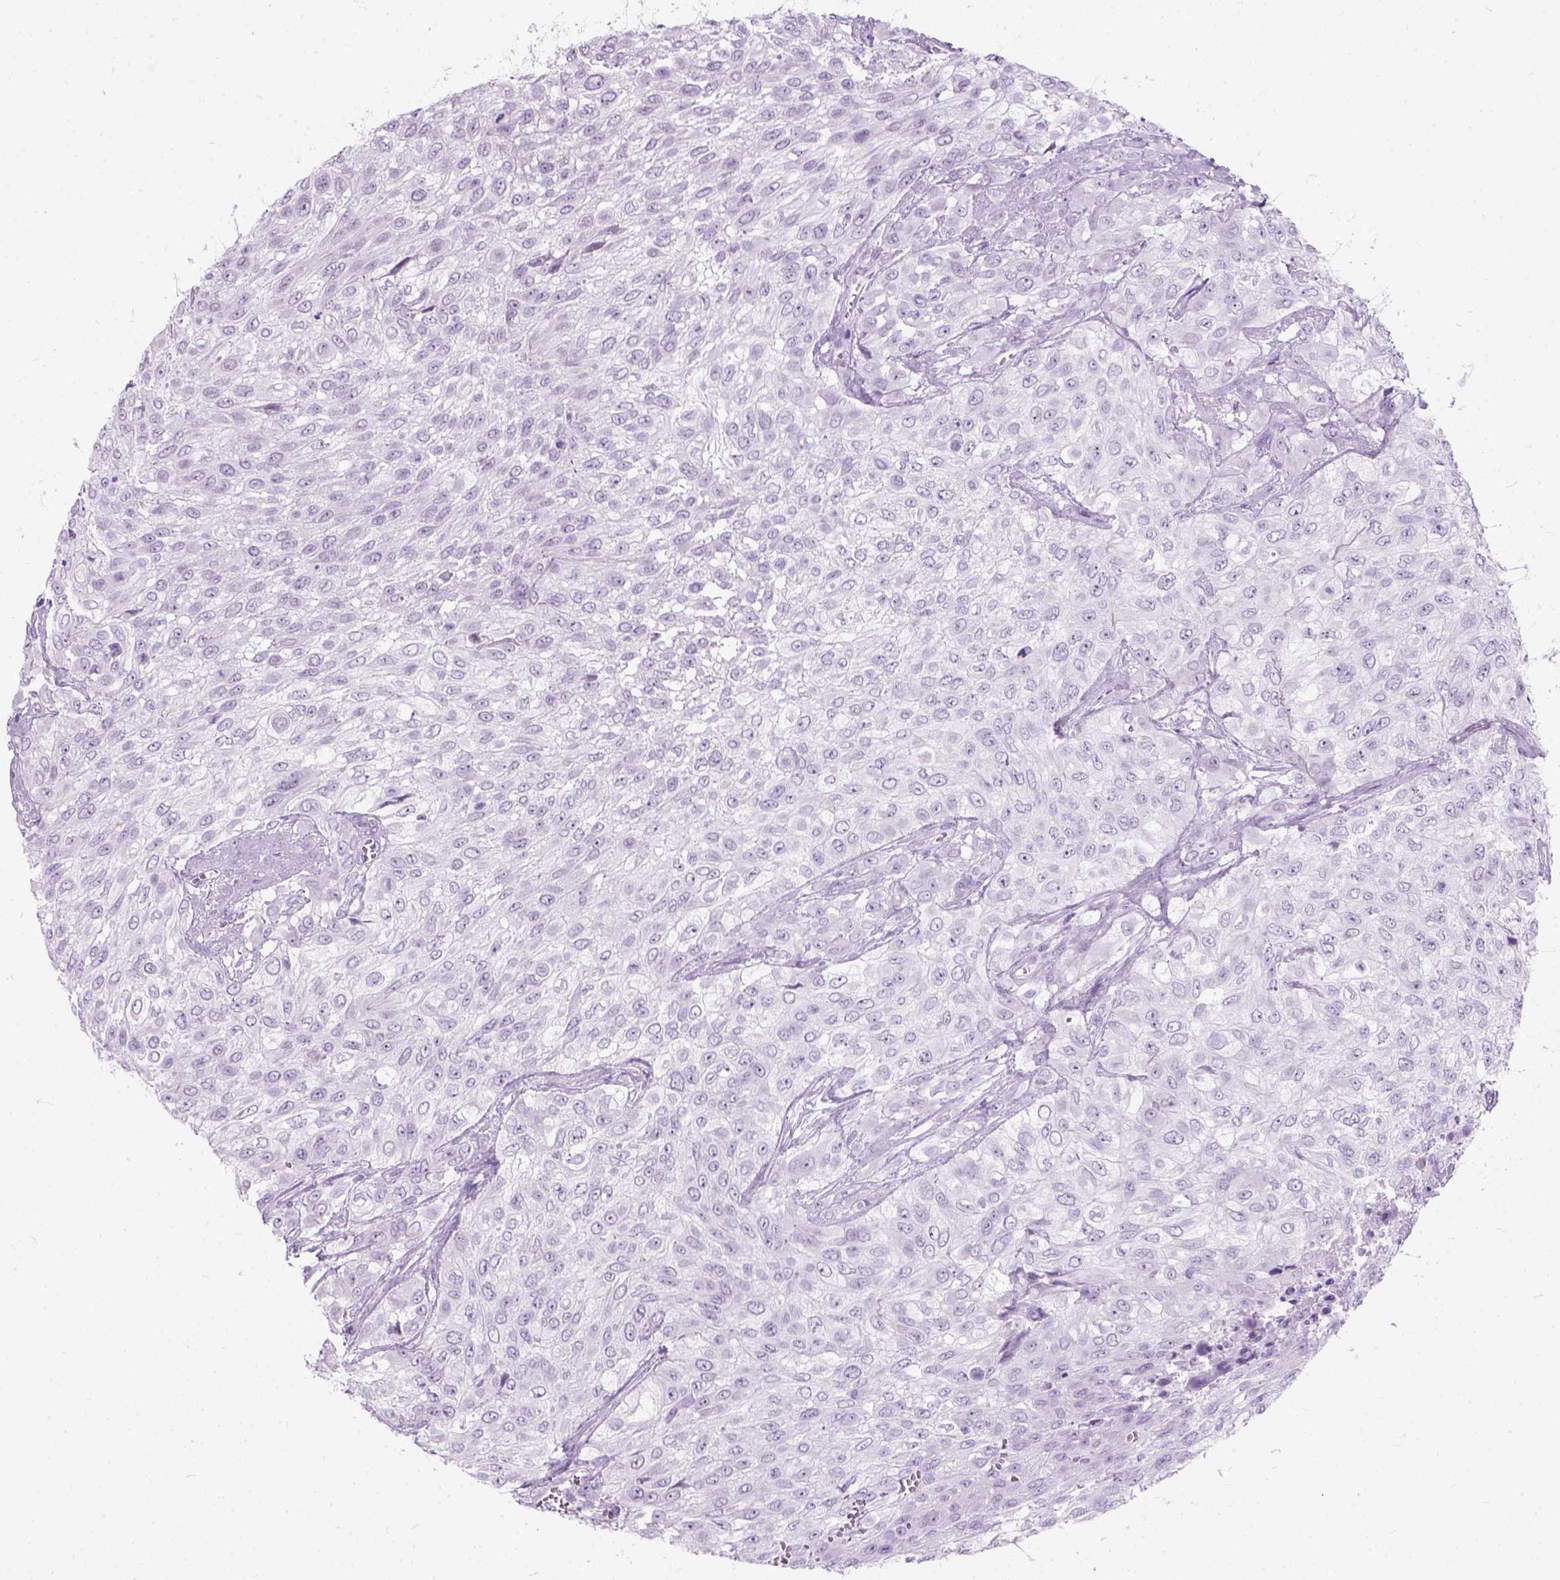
{"staining": {"intensity": "negative", "quantity": "none", "location": "none"}, "tissue": "urothelial cancer", "cell_type": "Tumor cells", "image_type": "cancer", "snomed": [{"axis": "morphology", "description": "Urothelial carcinoma, High grade"}, {"axis": "topography", "description": "Urinary bladder"}], "caption": "Tumor cells show no significant protein expression in urothelial cancer.", "gene": "AXDND1", "patient": {"sex": "male", "age": 57}}